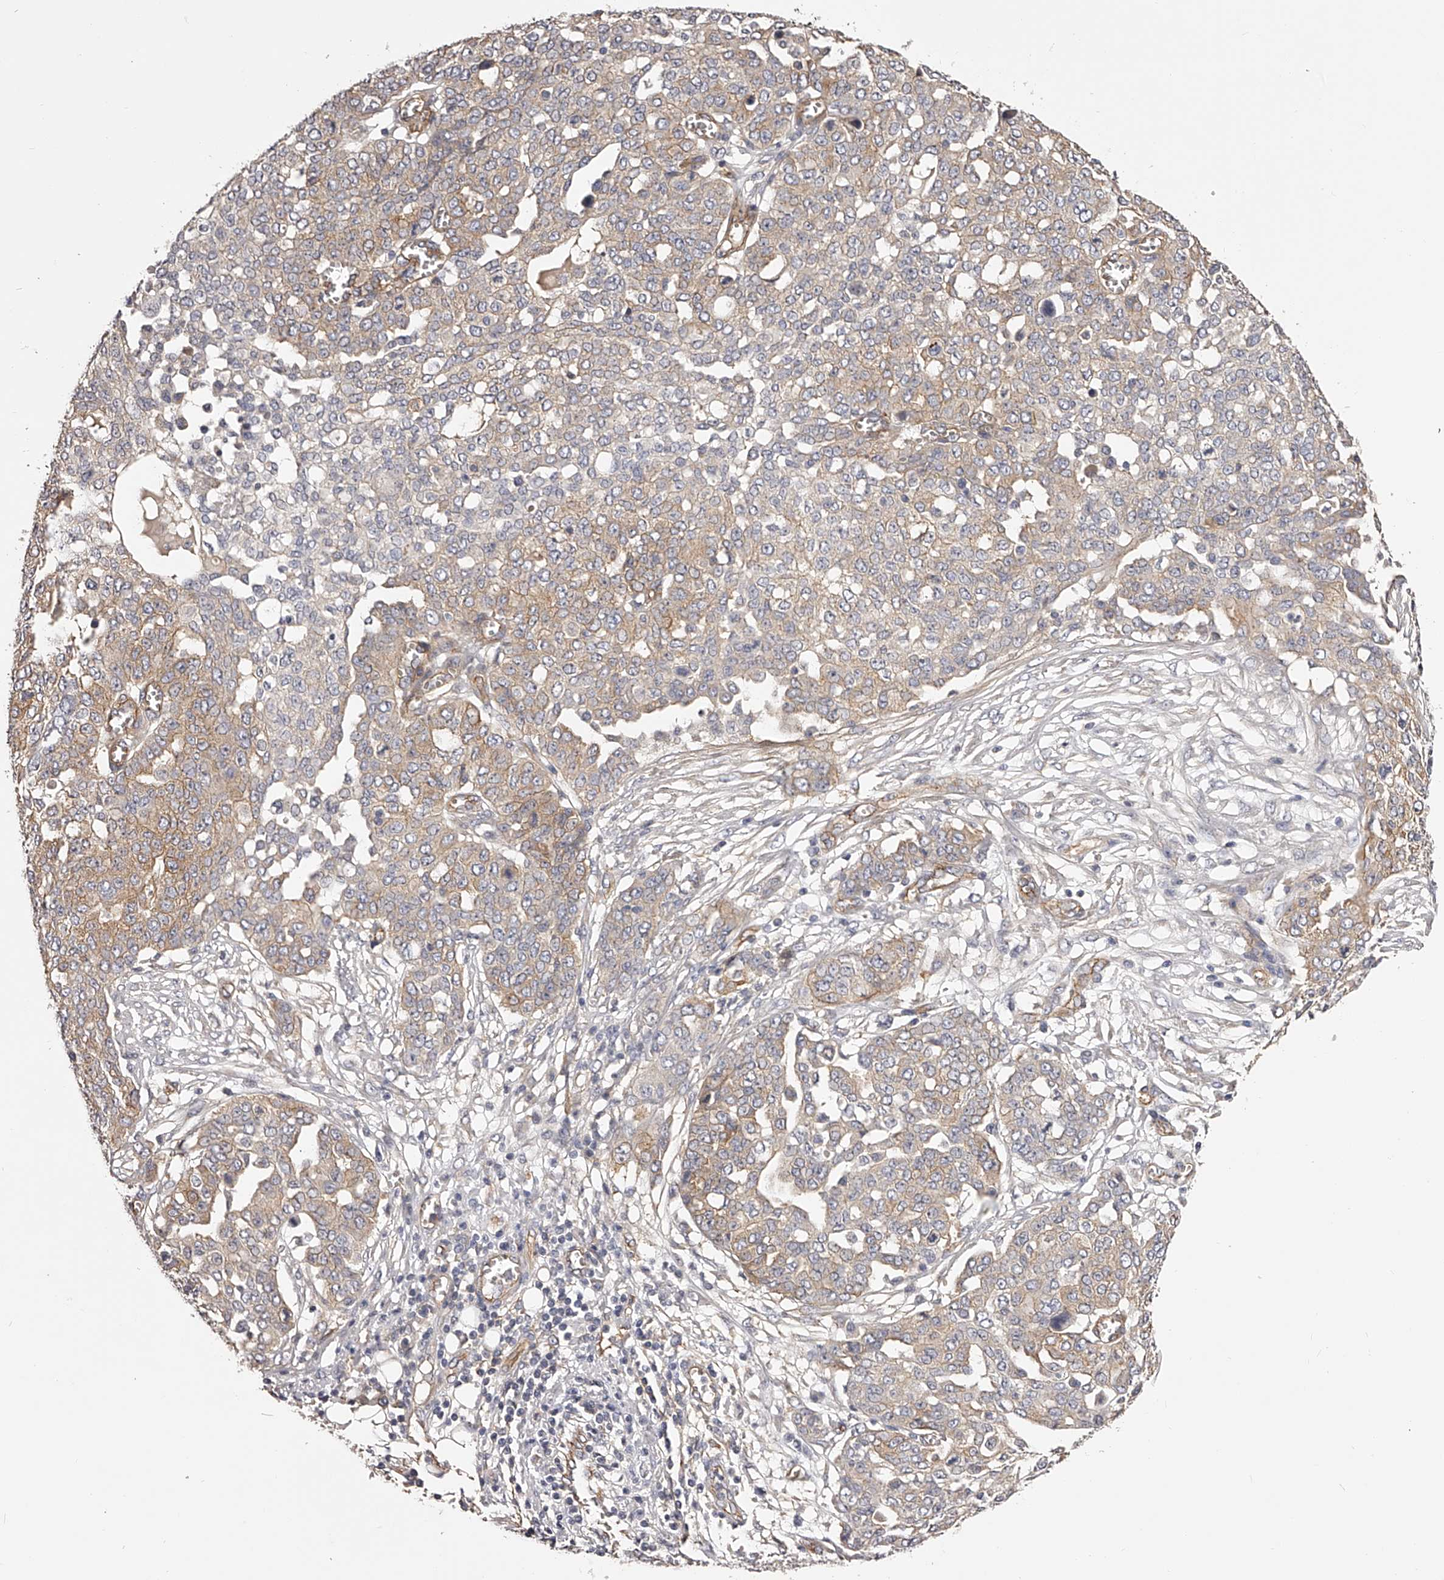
{"staining": {"intensity": "weak", "quantity": ">75%", "location": "cytoplasmic/membranous"}, "tissue": "ovarian cancer", "cell_type": "Tumor cells", "image_type": "cancer", "snomed": [{"axis": "morphology", "description": "Cystadenocarcinoma, serous, NOS"}, {"axis": "topography", "description": "Soft tissue"}, {"axis": "topography", "description": "Ovary"}], "caption": "Ovarian cancer was stained to show a protein in brown. There is low levels of weak cytoplasmic/membranous expression in about >75% of tumor cells.", "gene": "LTV1", "patient": {"sex": "female", "age": 57}}